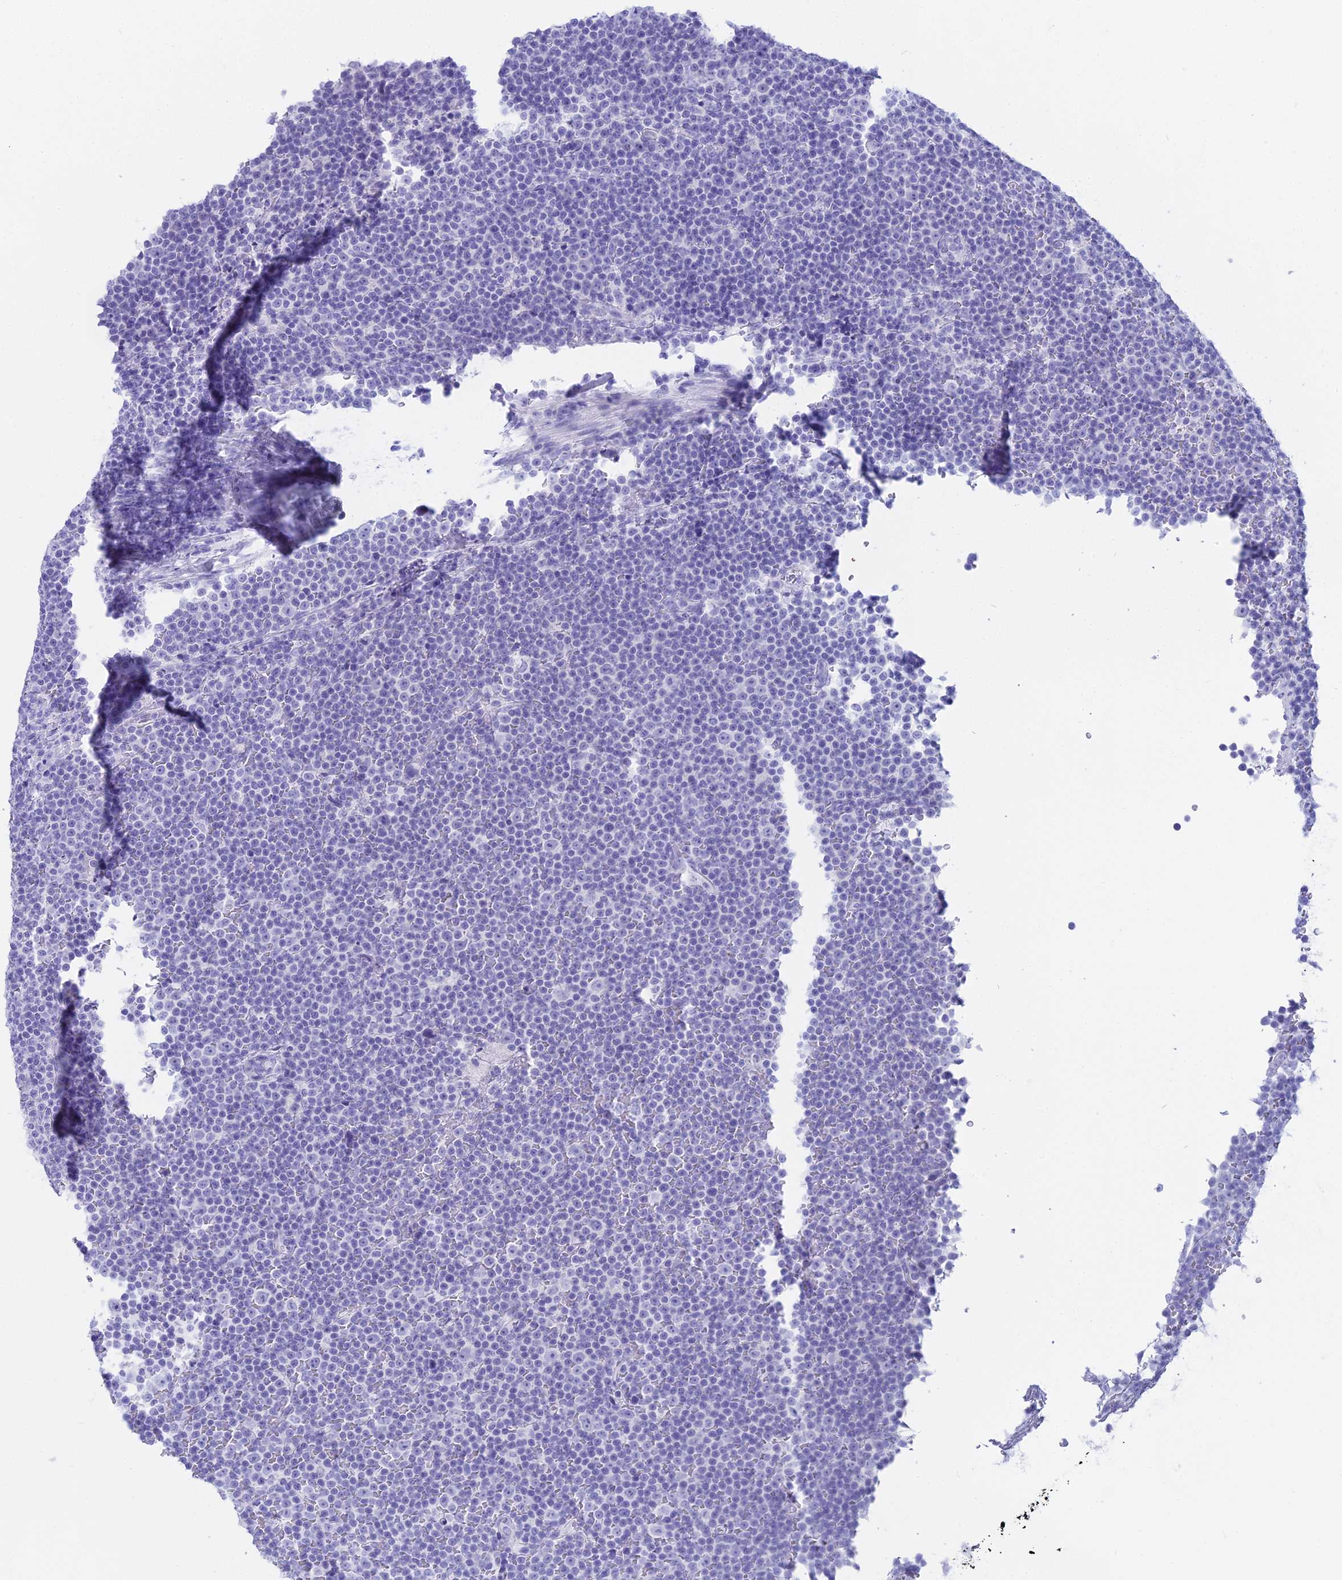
{"staining": {"intensity": "negative", "quantity": "none", "location": "none"}, "tissue": "lymphoma", "cell_type": "Tumor cells", "image_type": "cancer", "snomed": [{"axis": "morphology", "description": "Malignant lymphoma, non-Hodgkin's type, Low grade"}, {"axis": "topography", "description": "Lymph node"}], "caption": "This is a photomicrograph of immunohistochemistry staining of low-grade malignant lymphoma, non-Hodgkin's type, which shows no expression in tumor cells.", "gene": "CGB2", "patient": {"sex": "female", "age": 67}}